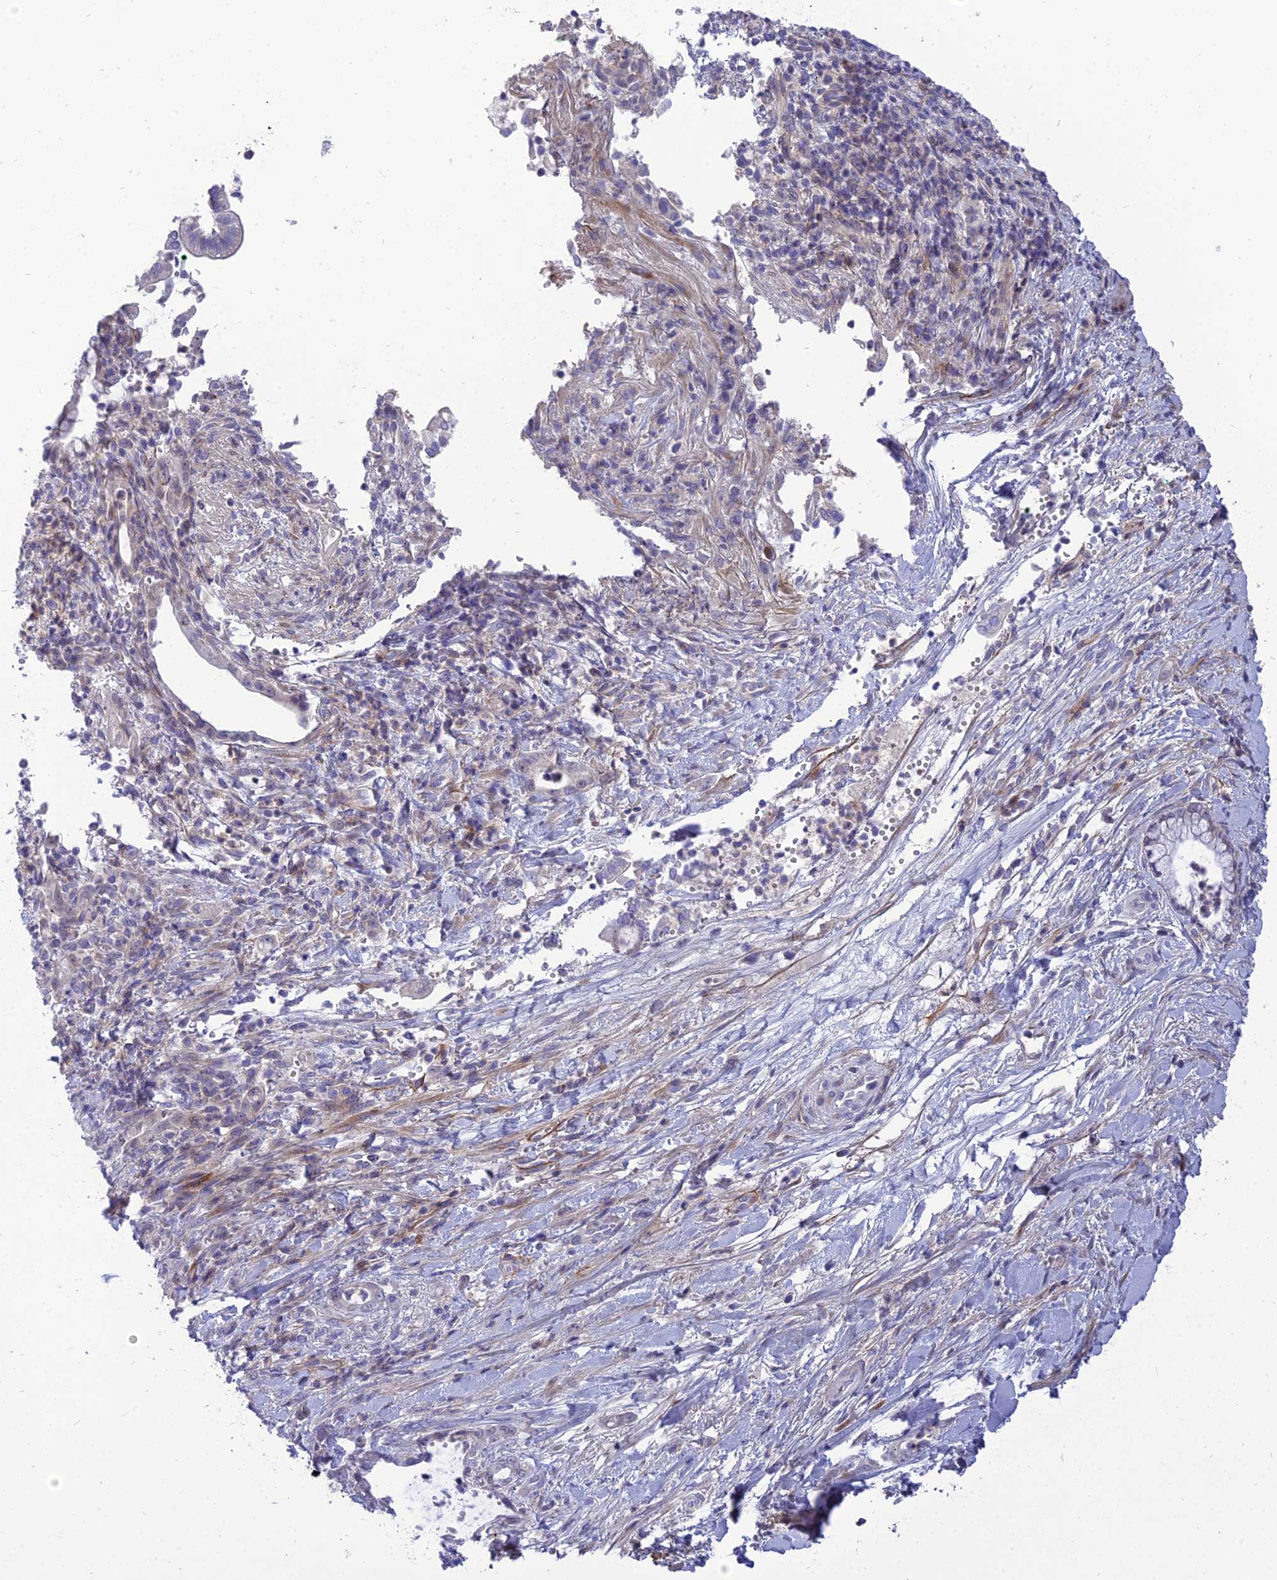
{"staining": {"intensity": "negative", "quantity": "none", "location": "none"}, "tissue": "pancreatic cancer", "cell_type": "Tumor cells", "image_type": "cancer", "snomed": [{"axis": "morphology", "description": "Normal tissue, NOS"}, {"axis": "morphology", "description": "Adenocarcinoma, NOS"}, {"axis": "topography", "description": "Pancreas"}], "caption": "IHC of human pancreatic adenocarcinoma exhibits no staining in tumor cells.", "gene": "MBD3L1", "patient": {"sex": "female", "age": 55}}